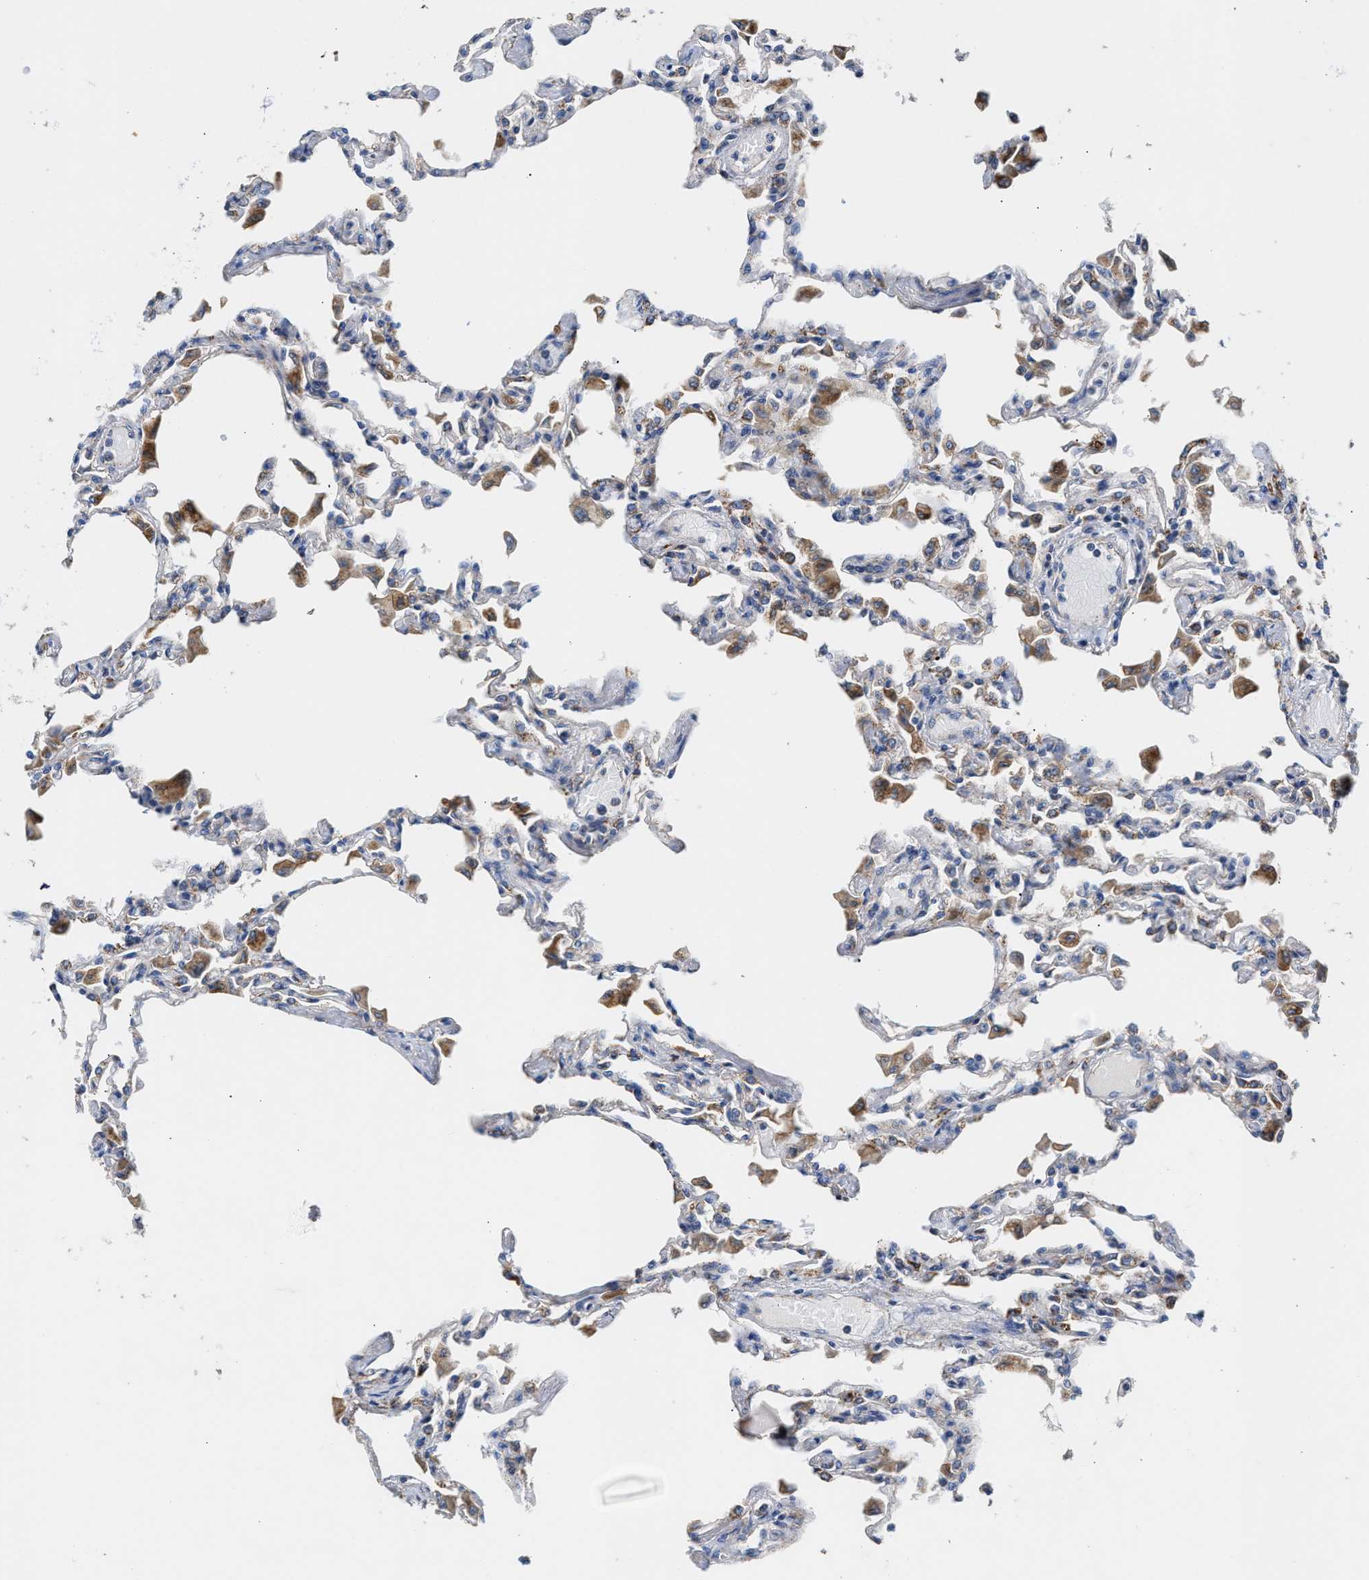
{"staining": {"intensity": "moderate", "quantity": "25%-75%", "location": "cytoplasmic/membranous"}, "tissue": "lung", "cell_type": "Alveolar cells", "image_type": "normal", "snomed": [{"axis": "morphology", "description": "Normal tissue, NOS"}, {"axis": "topography", "description": "Bronchus"}, {"axis": "topography", "description": "Lung"}], "caption": "Immunohistochemical staining of benign human lung exhibits medium levels of moderate cytoplasmic/membranous positivity in approximately 25%-75% of alveolar cells.", "gene": "MECR", "patient": {"sex": "female", "age": 49}}